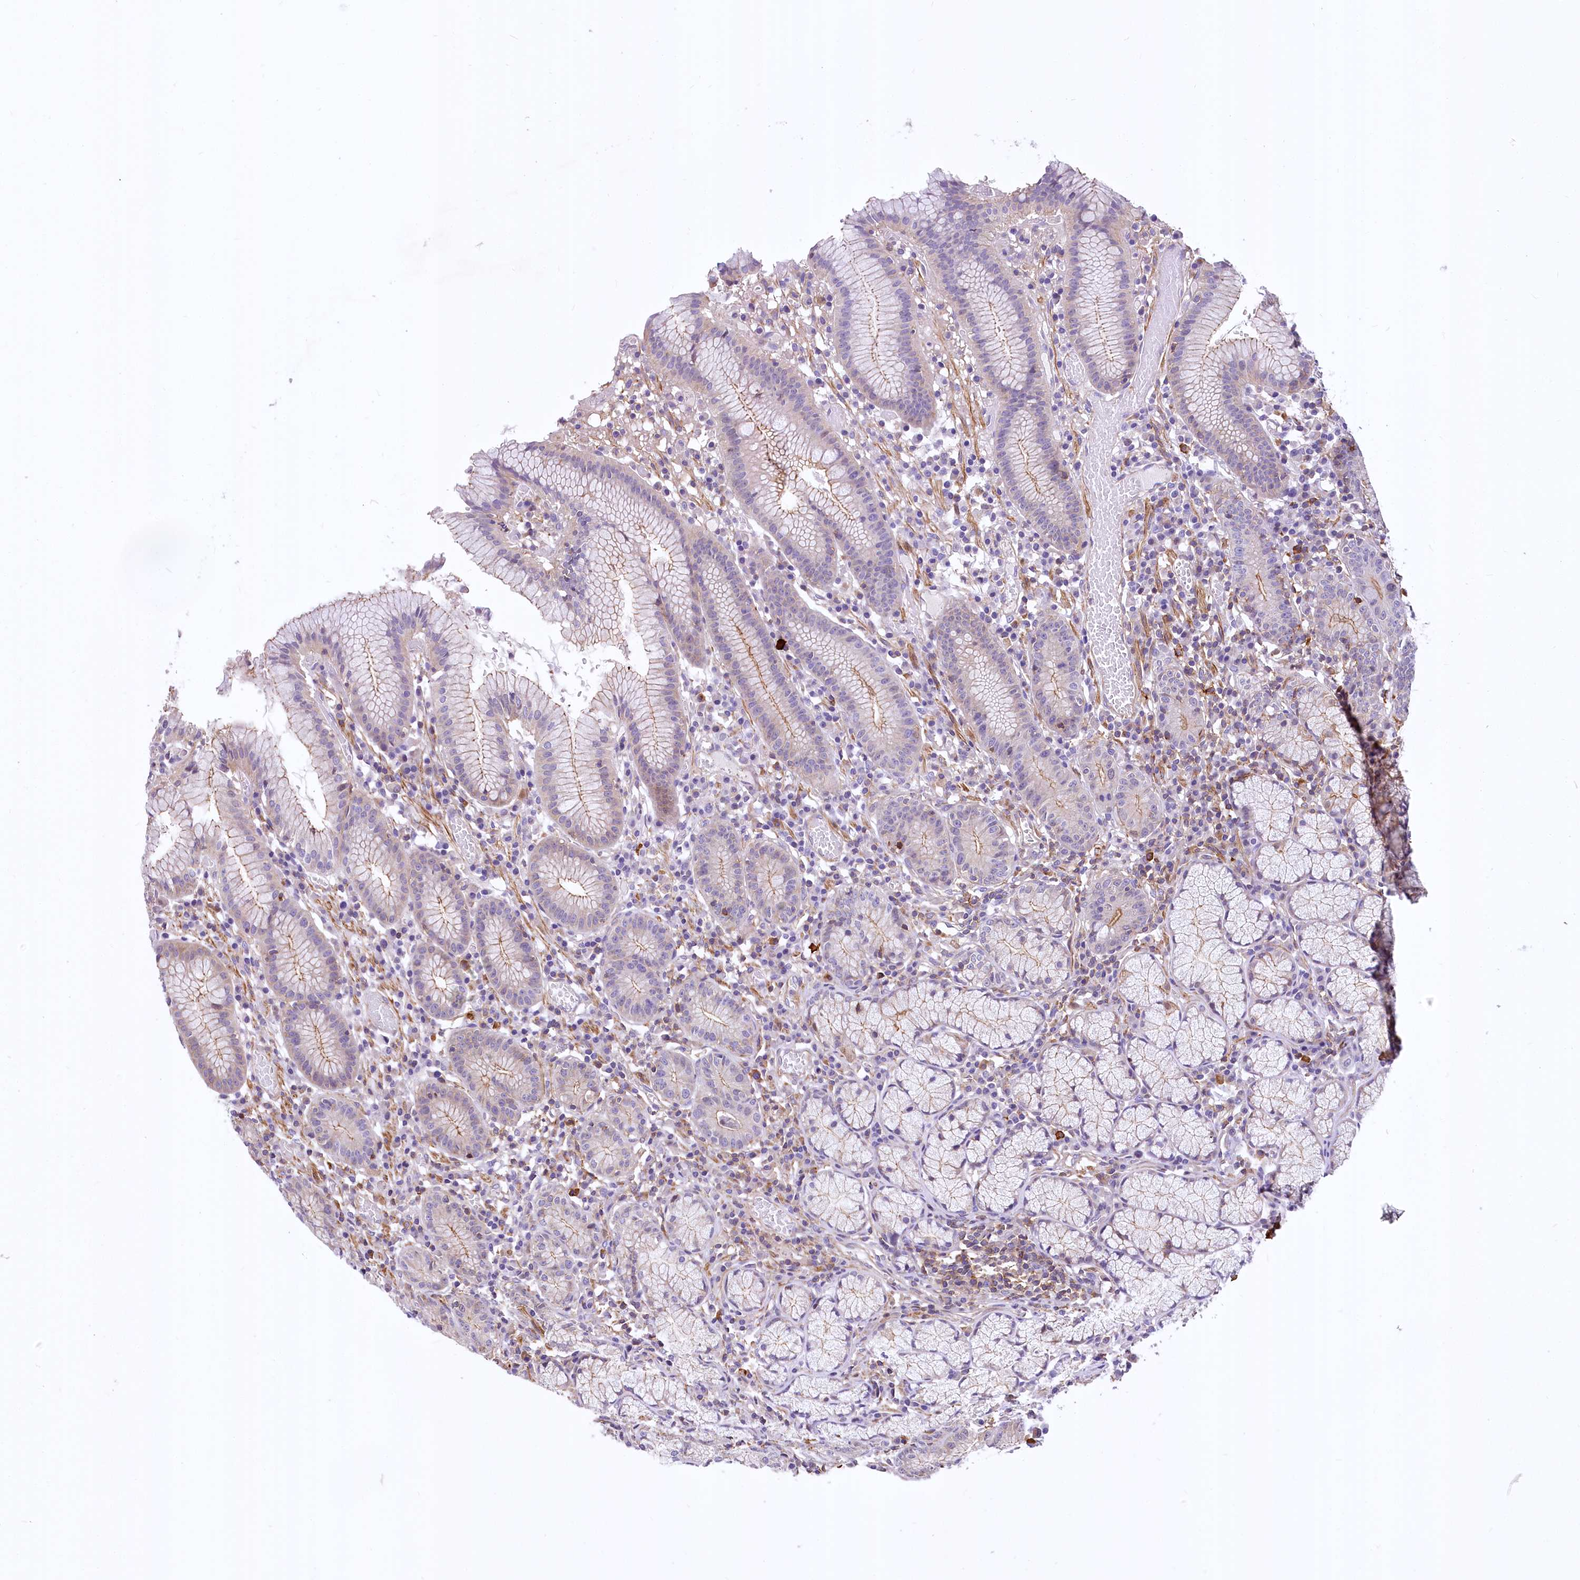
{"staining": {"intensity": "strong", "quantity": "<25%", "location": "cytoplasmic/membranous"}, "tissue": "stomach", "cell_type": "Glandular cells", "image_type": "normal", "snomed": [{"axis": "morphology", "description": "Normal tissue, NOS"}, {"axis": "topography", "description": "Stomach"}], "caption": "High-magnification brightfield microscopy of normal stomach stained with DAB (brown) and counterstained with hematoxylin (blue). glandular cells exhibit strong cytoplasmic/membranous expression is identified in about<25% of cells. The staining was performed using DAB, with brown indicating positive protein expression. Nuclei are stained blue with hematoxylin.", "gene": "DPP3", "patient": {"sex": "male", "age": 55}}